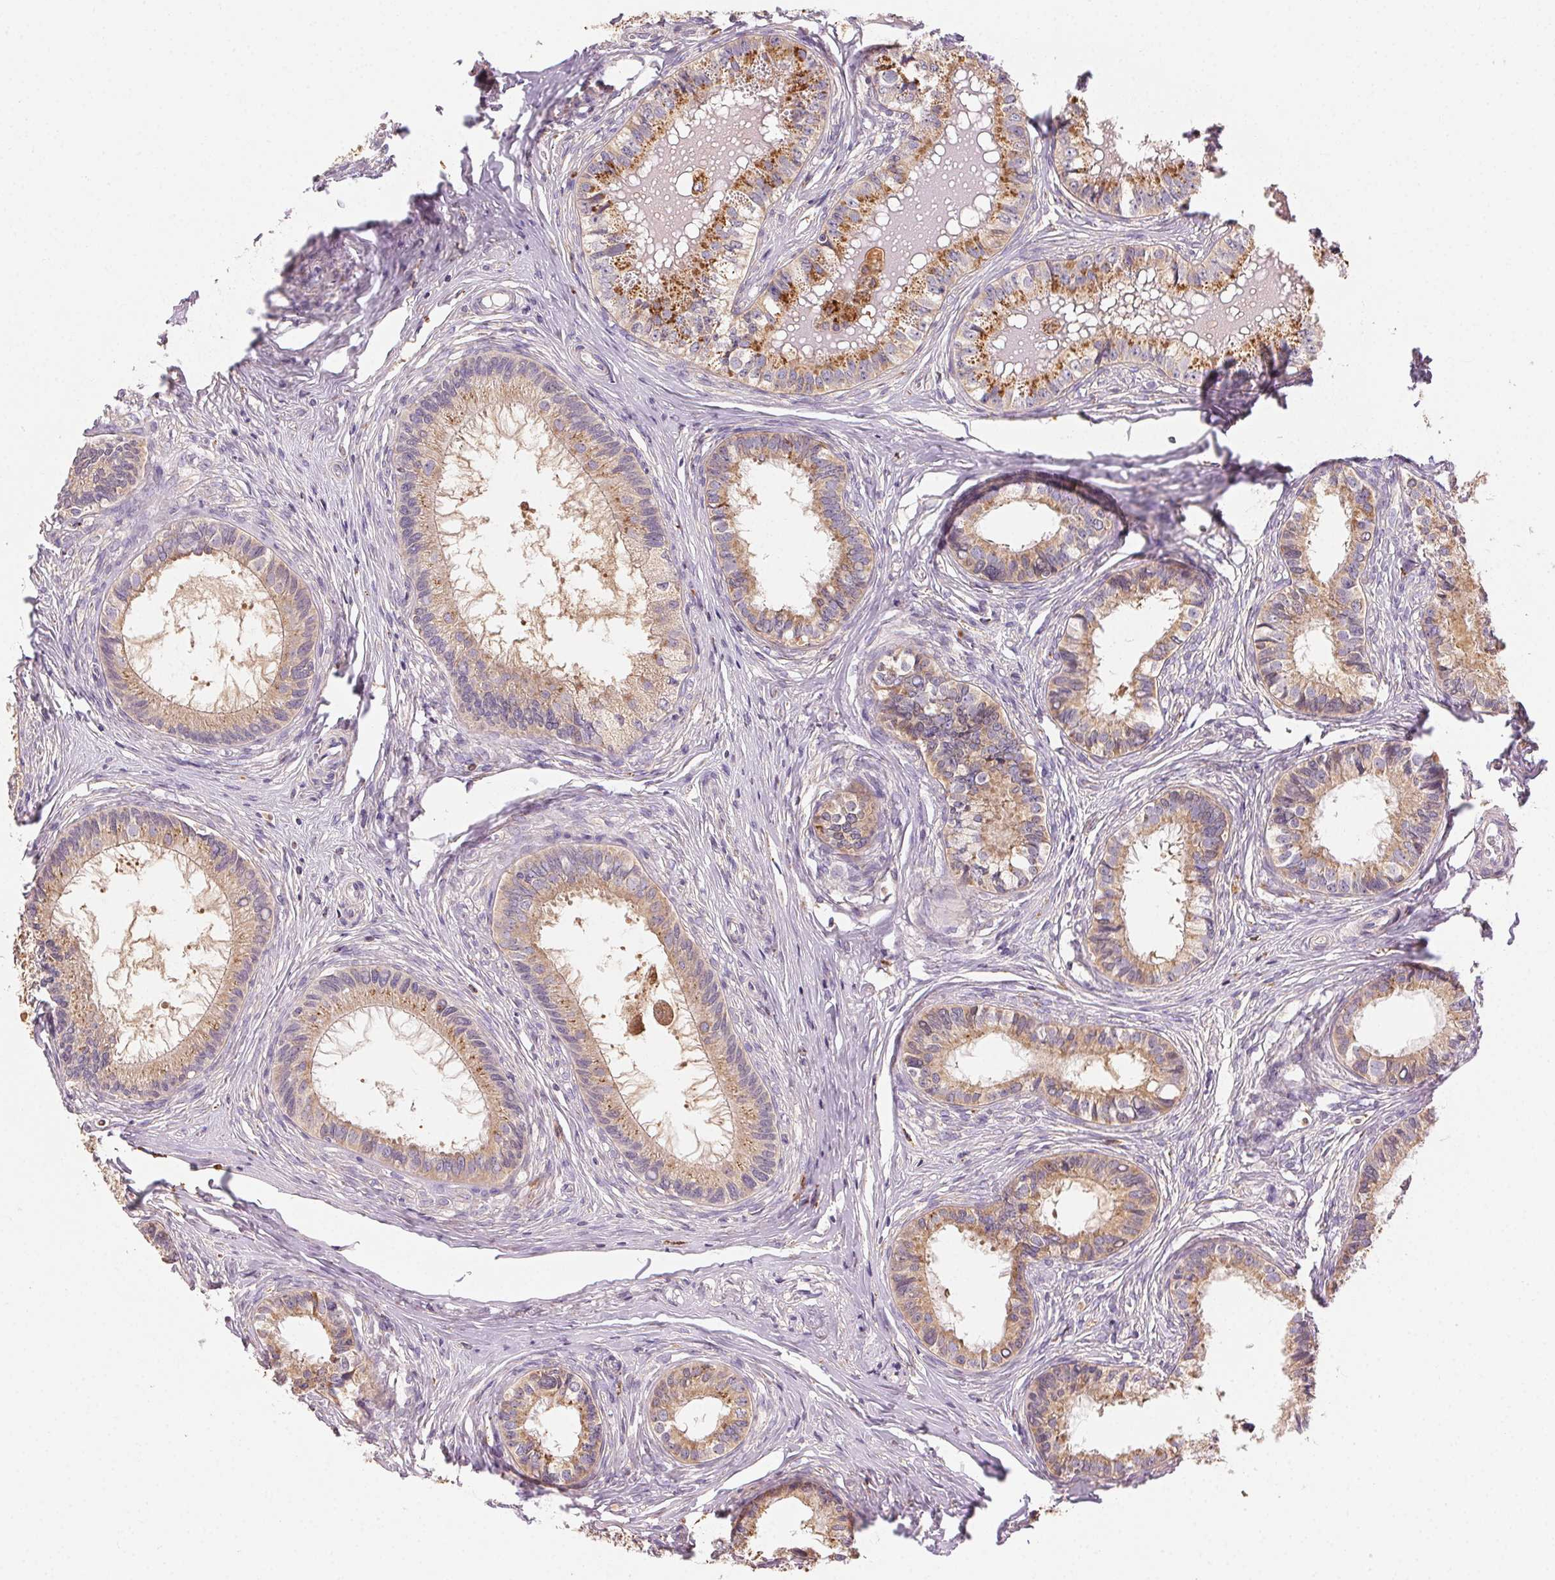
{"staining": {"intensity": "moderate", "quantity": "25%-75%", "location": "cytoplasmic/membranous"}, "tissue": "epididymis", "cell_type": "Glandular cells", "image_type": "normal", "snomed": [{"axis": "morphology", "description": "Normal tissue, NOS"}, {"axis": "topography", "description": "Epididymis"}], "caption": "Epididymis stained with IHC exhibits moderate cytoplasmic/membranous positivity in approximately 25%-75% of glandular cells.", "gene": "FNBP1L", "patient": {"sex": "male", "age": 34}}